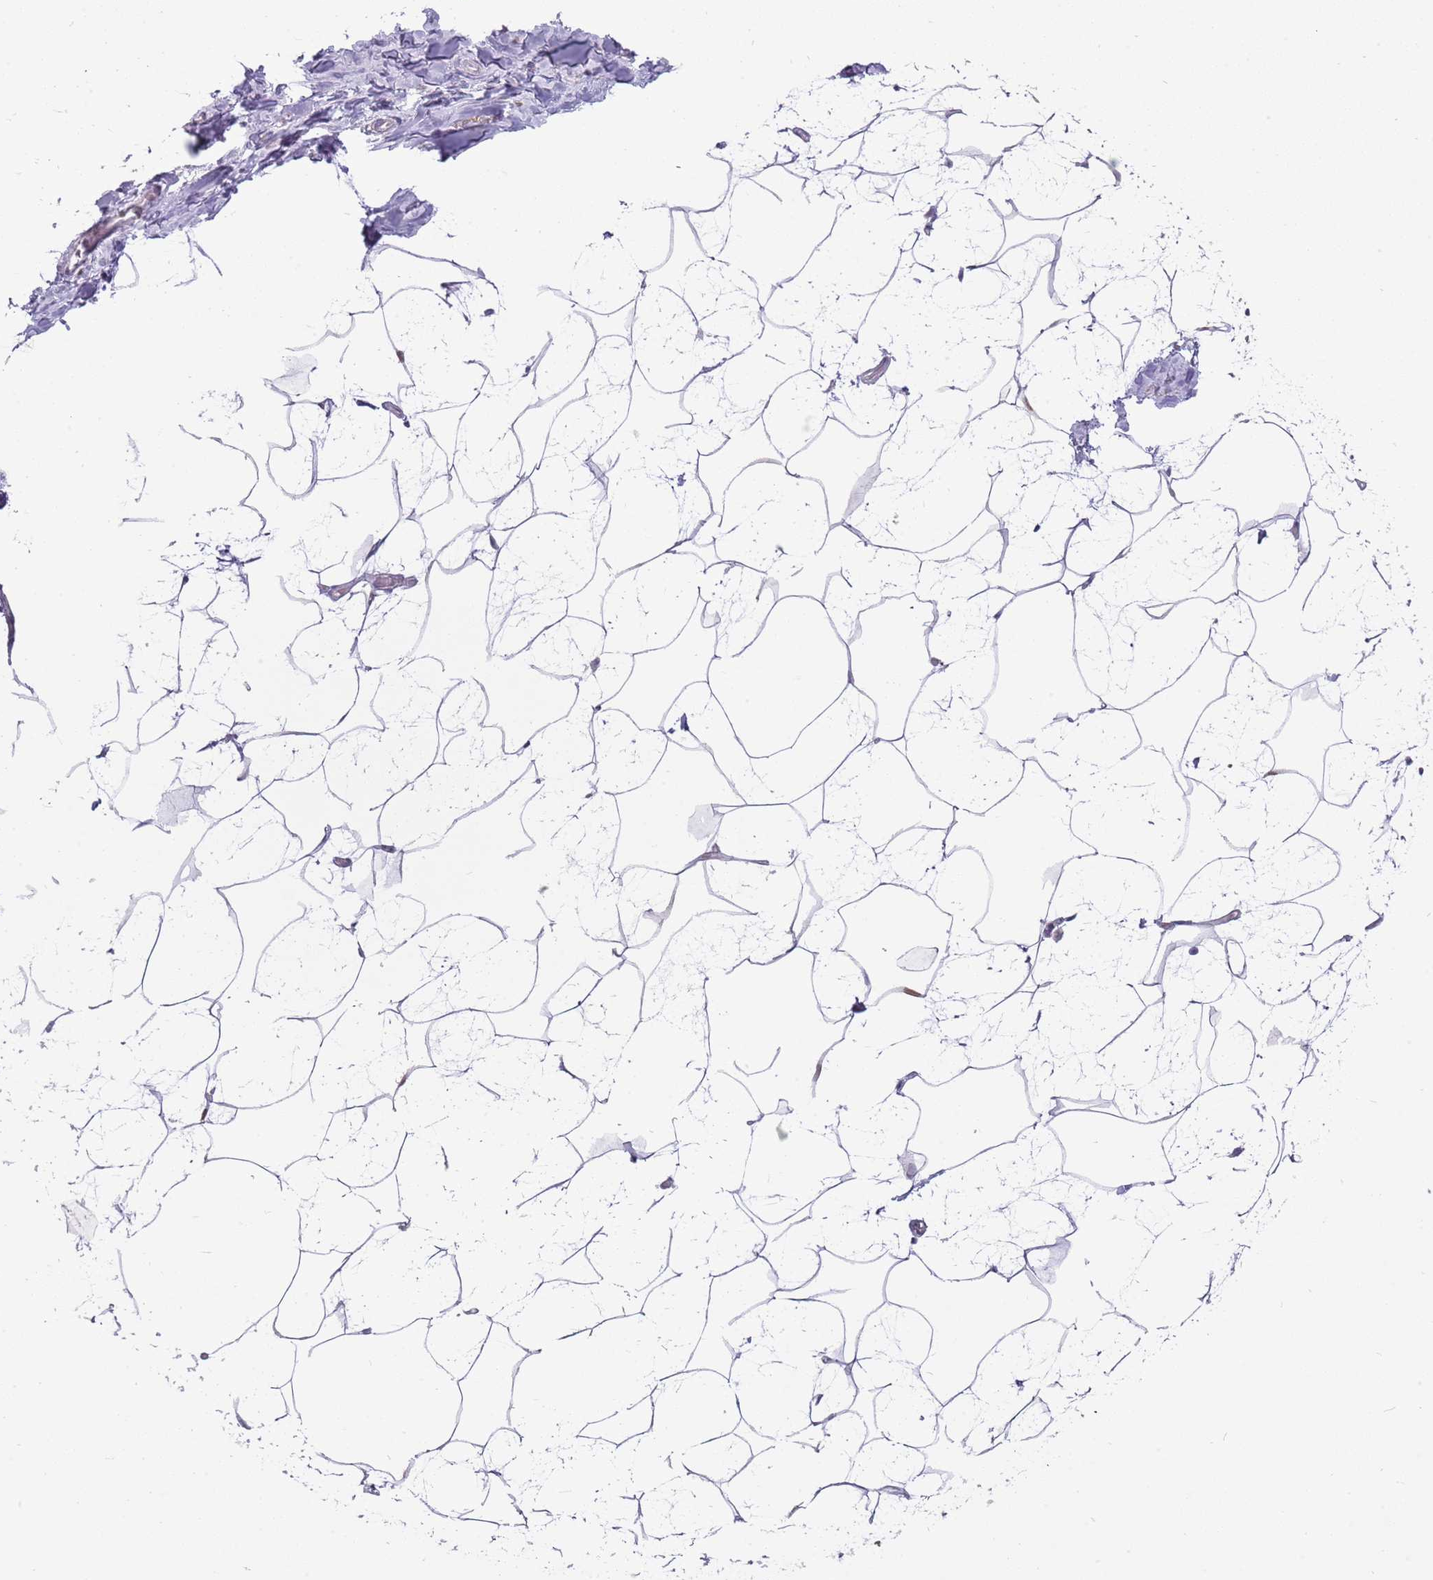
{"staining": {"intensity": "negative", "quantity": "none", "location": "none"}, "tissue": "breast", "cell_type": "Adipocytes", "image_type": "normal", "snomed": [{"axis": "morphology", "description": "Normal tissue, NOS"}, {"axis": "morphology", "description": "Lobular carcinoma"}, {"axis": "topography", "description": "Breast"}], "caption": "A histopathology image of breast stained for a protein demonstrates no brown staining in adipocytes. (Brightfield microscopy of DAB (3,3'-diaminobenzidine) IHC at high magnification).", "gene": "DIPK1C", "patient": {"sex": "female", "age": 62}}